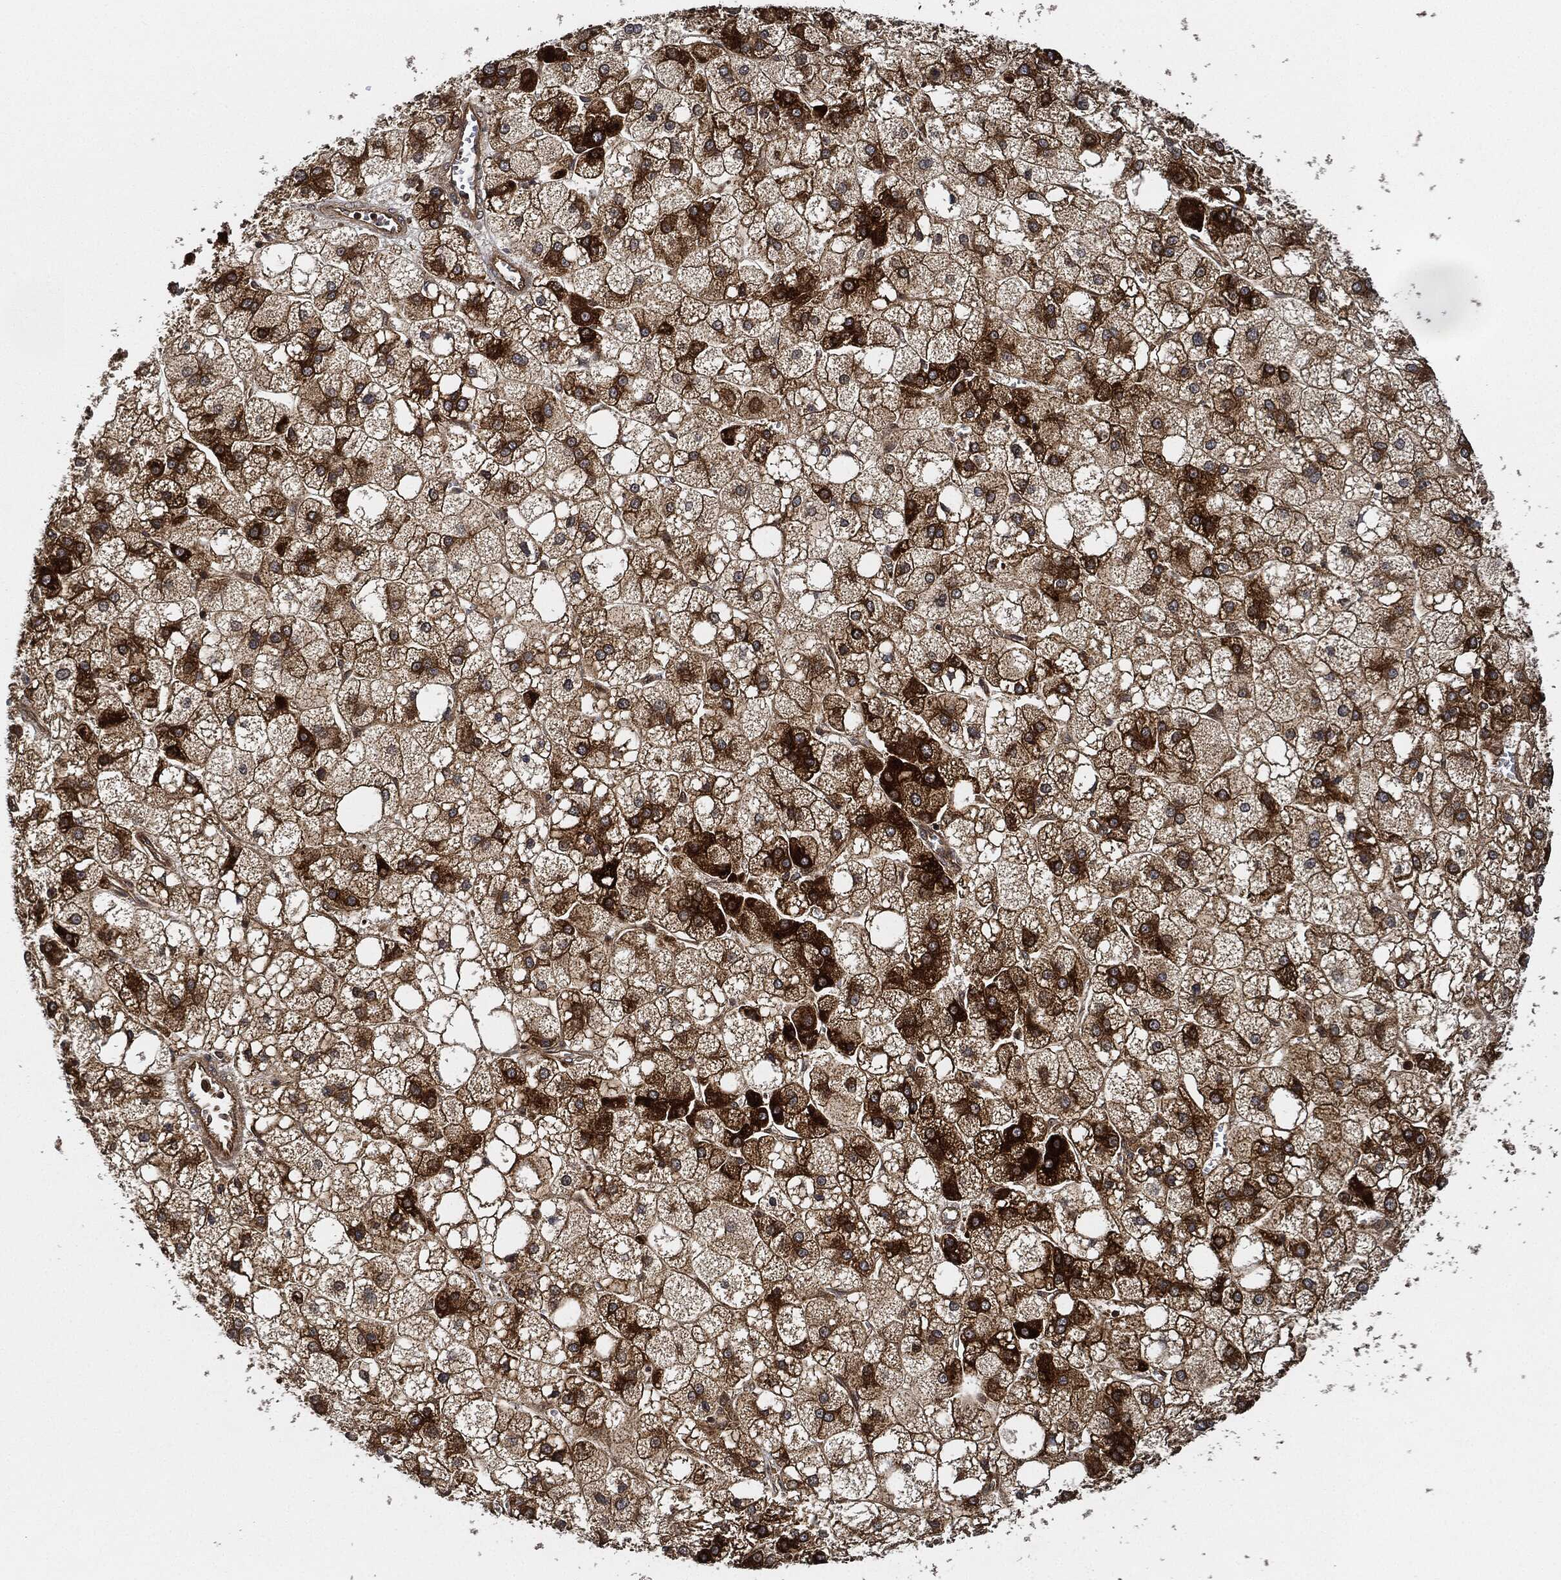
{"staining": {"intensity": "strong", "quantity": "25%-75%", "location": "cytoplasmic/membranous"}, "tissue": "liver cancer", "cell_type": "Tumor cells", "image_type": "cancer", "snomed": [{"axis": "morphology", "description": "Carcinoma, Hepatocellular, NOS"}, {"axis": "topography", "description": "Liver"}], "caption": "This photomicrograph reveals liver hepatocellular carcinoma stained with immunohistochemistry (IHC) to label a protein in brown. The cytoplasmic/membranous of tumor cells show strong positivity for the protein. Nuclei are counter-stained blue.", "gene": "MAP3K3", "patient": {"sex": "male", "age": 73}}